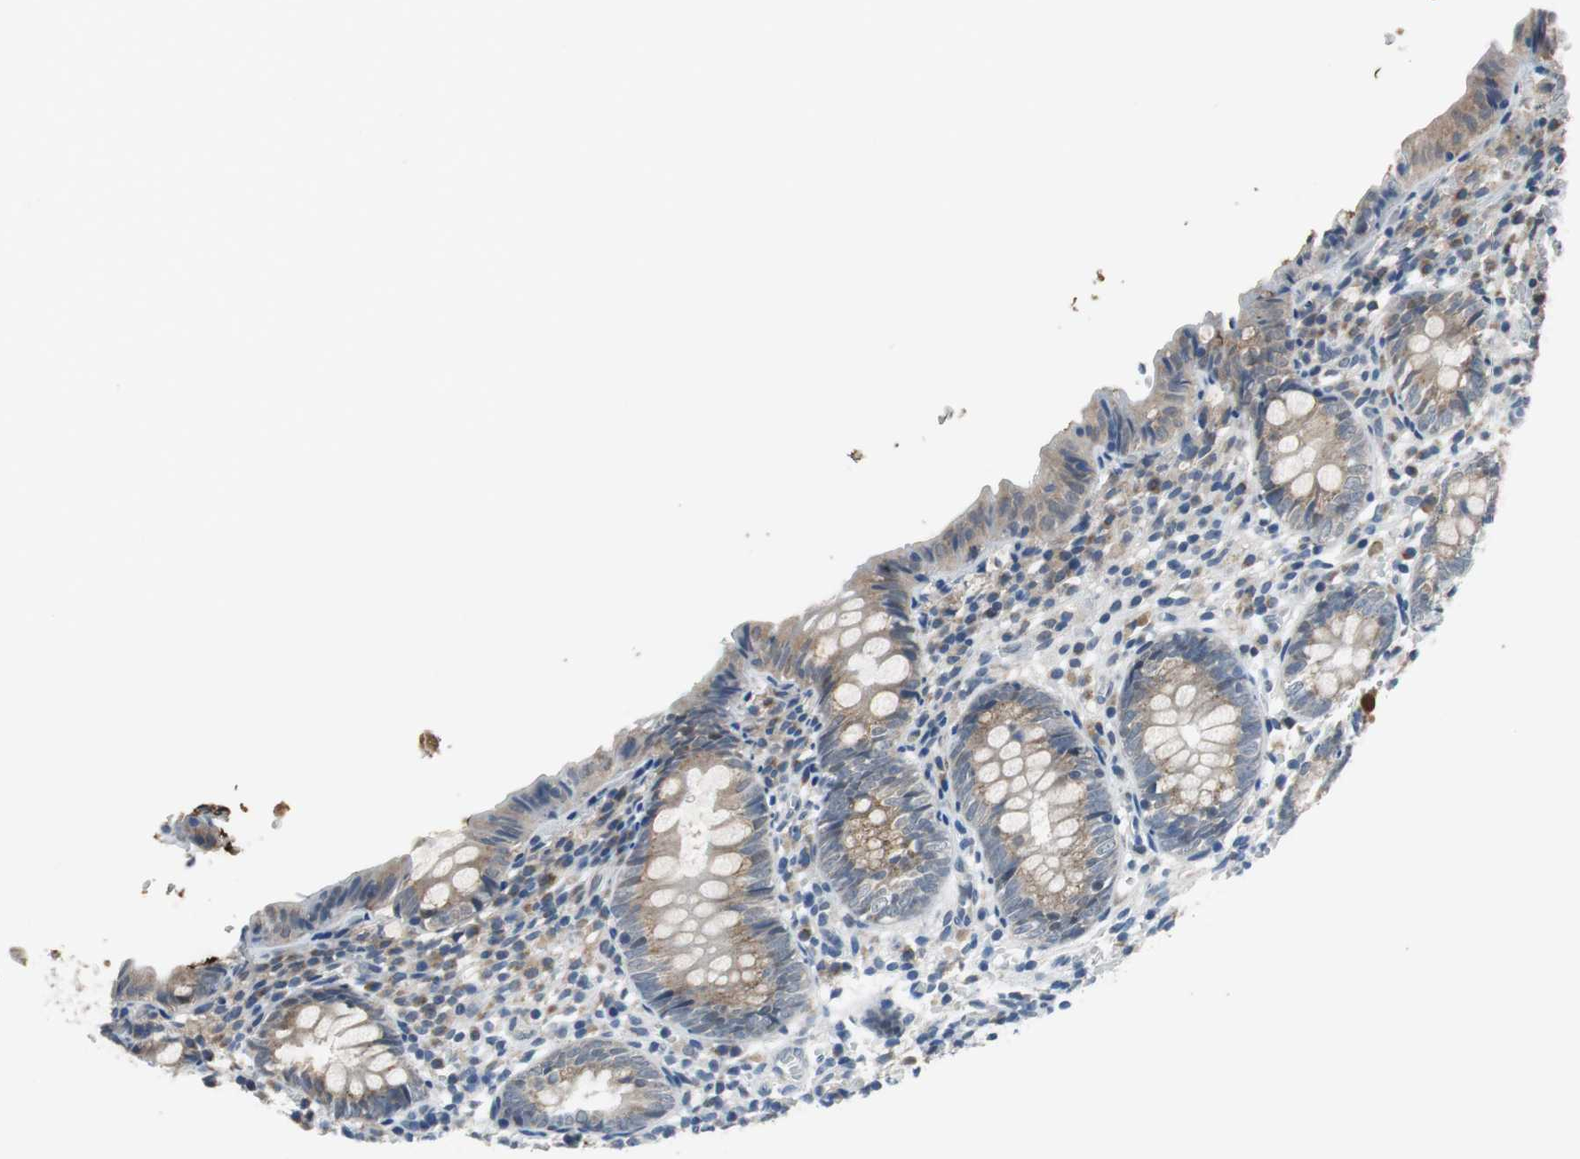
{"staining": {"intensity": "weak", "quantity": ">75%", "location": "cytoplasmic/membranous"}, "tissue": "appendix", "cell_type": "Glandular cells", "image_type": "normal", "snomed": [{"axis": "morphology", "description": "Normal tissue, NOS"}, {"axis": "topography", "description": "Appendix"}], "caption": "A high-resolution image shows immunohistochemistry (IHC) staining of benign appendix, which displays weak cytoplasmic/membranous positivity in approximately >75% of glandular cells. The staining is performed using DAB (3,3'-diaminobenzidine) brown chromogen to label protein expression. The nuclei are counter-stained blue using hematoxylin.", "gene": "PLAA", "patient": {"sex": "female", "age": 10}}